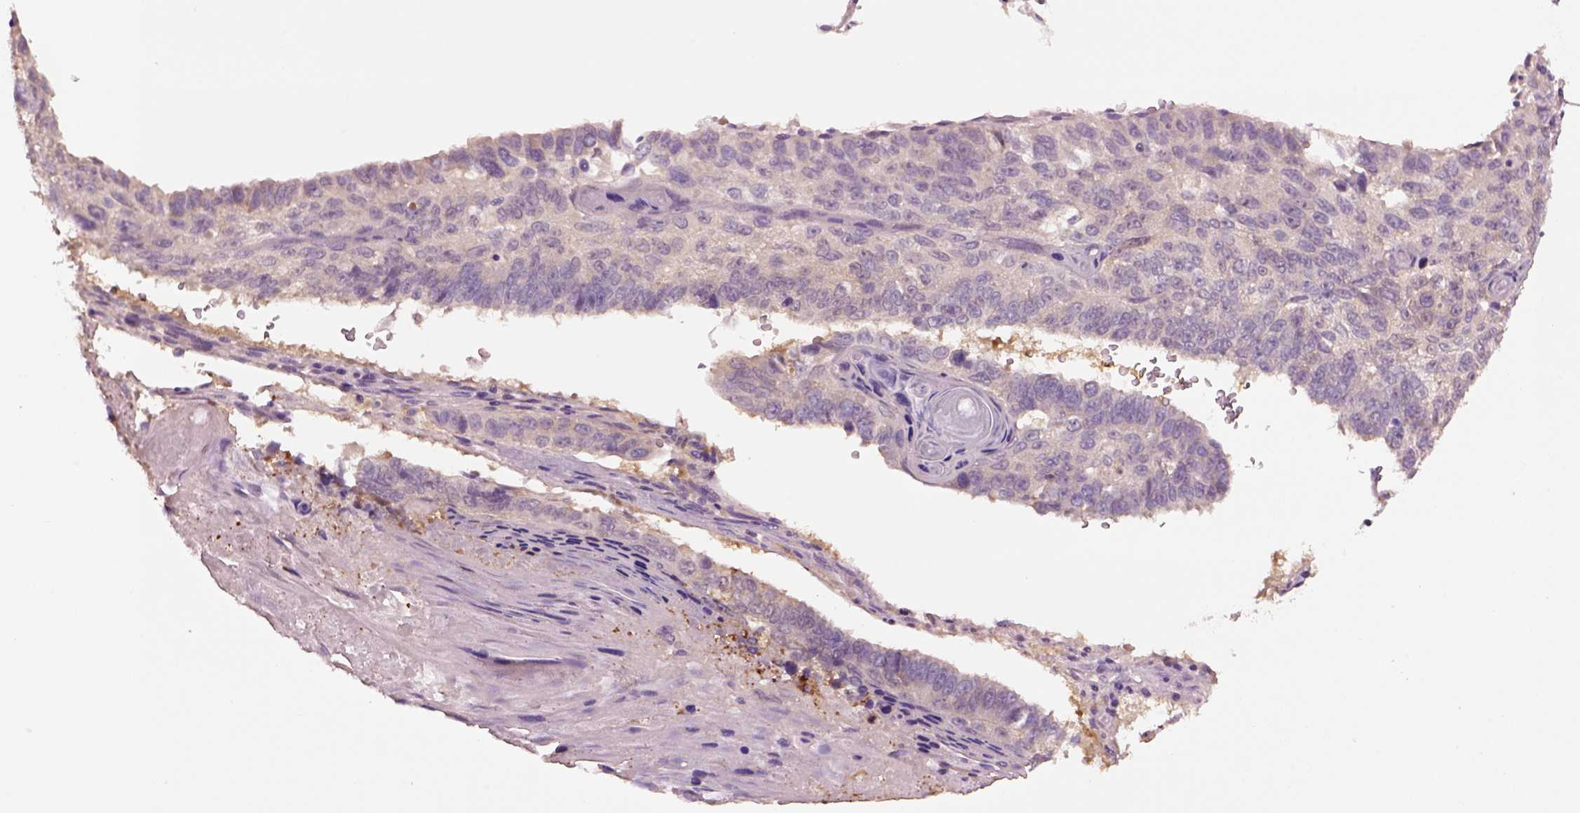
{"staining": {"intensity": "weak", "quantity": "<25%", "location": "cytoplasmic/membranous"}, "tissue": "lung cancer", "cell_type": "Tumor cells", "image_type": "cancer", "snomed": [{"axis": "morphology", "description": "Squamous cell carcinoma, NOS"}, {"axis": "topography", "description": "Lung"}], "caption": "Immunohistochemistry (IHC) image of neoplastic tissue: lung squamous cell carcinoma stained with DAB shows no significant protein staining in tumor cells.", "gene": "CLPSL1", "patient": {"sex": "male", "age": 73}}